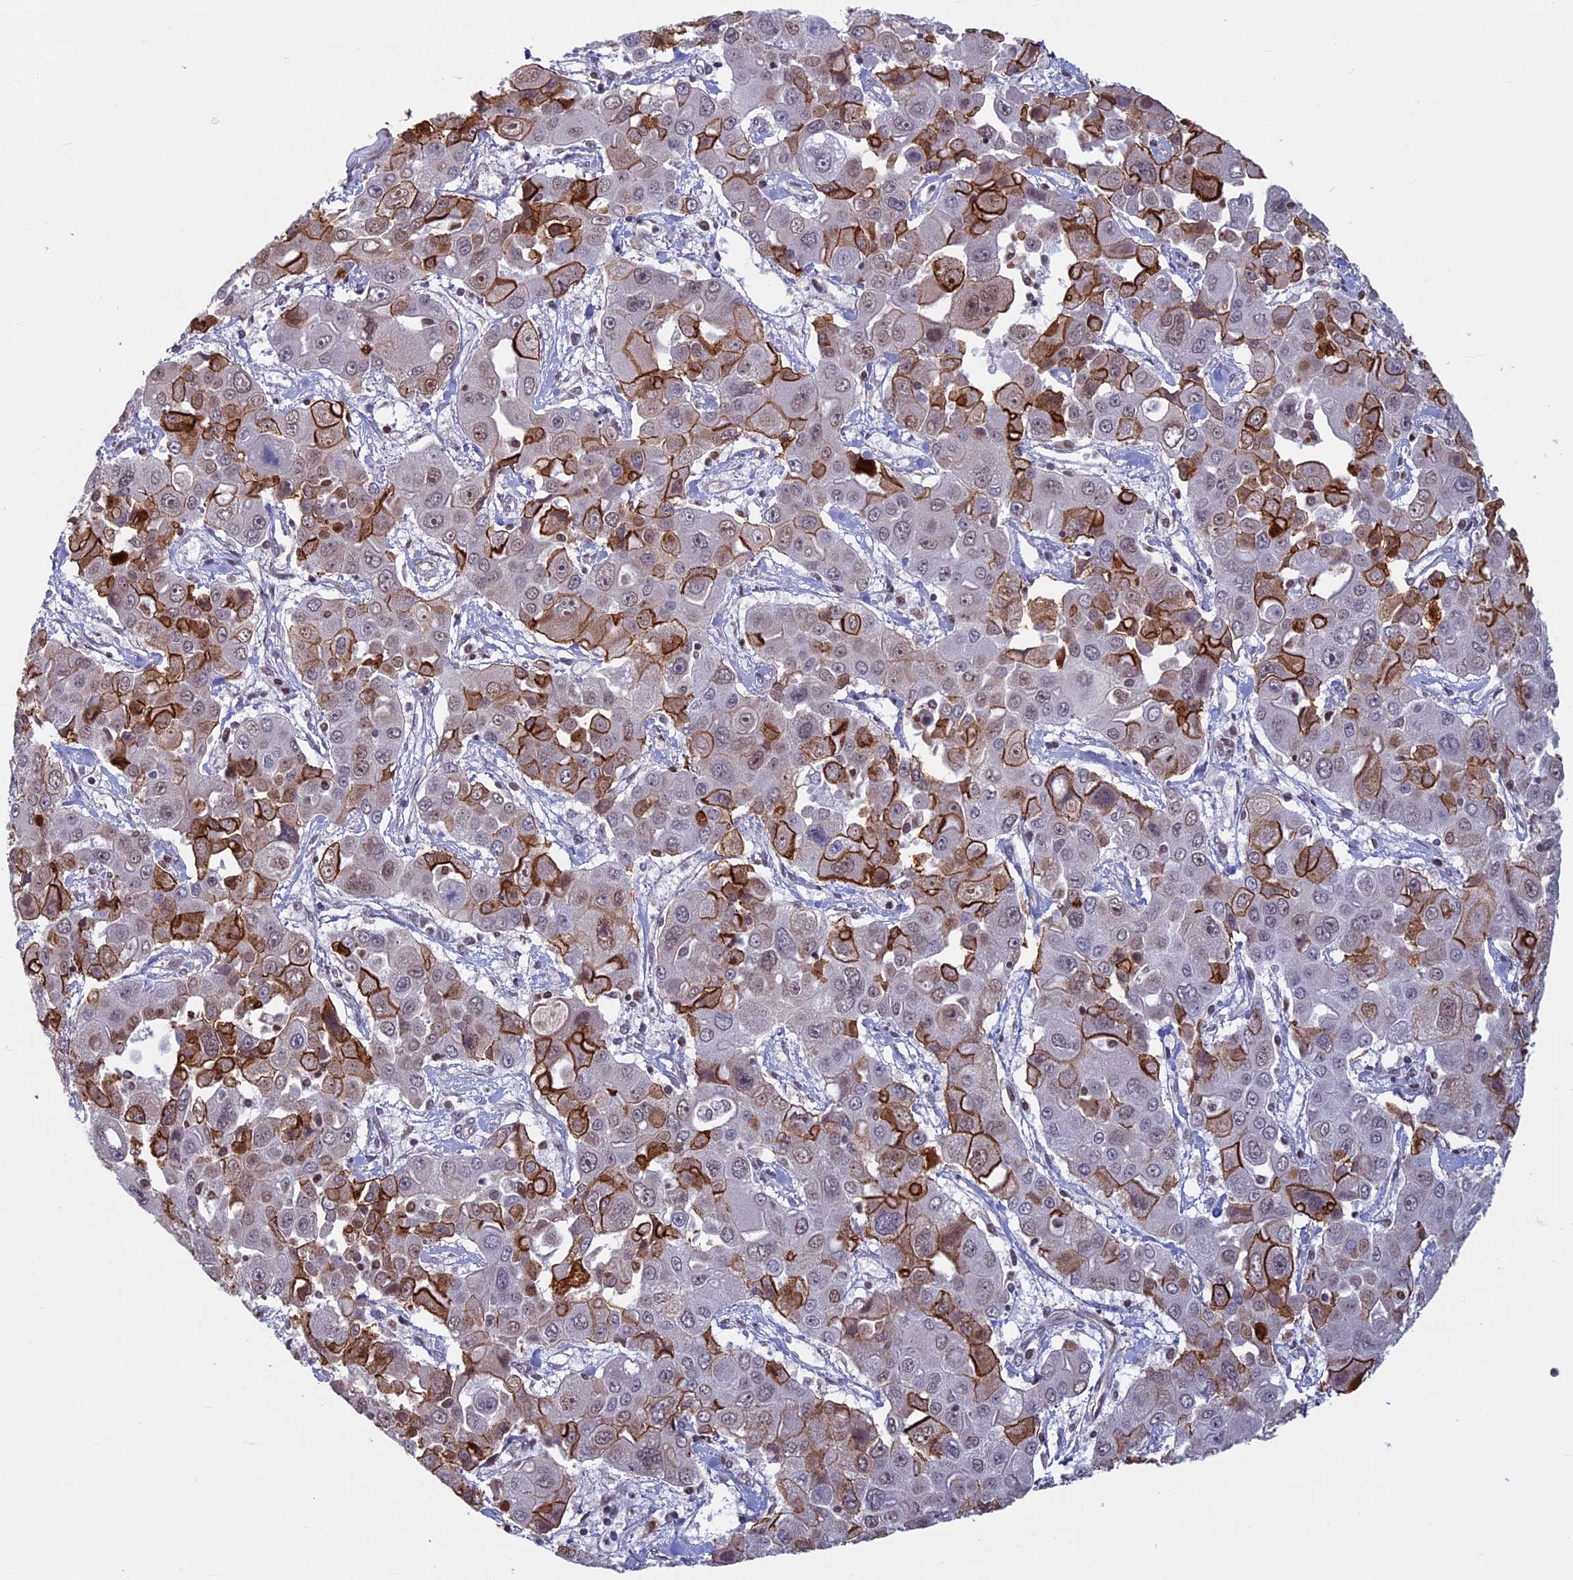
{"staining": {"intensity": "strong", "quantity": "<25%", "location": "cytoplasmic/membranous"}, "tissue": "liver cancer", "cell_type": "Tumor cells", "image_type": "cancer", "snomed": [{"axis": "morphology", "description": "Cholangiocarcinoma"}, {"axis": "topography", "description": "Liver"}], "caption": "Liver cholangiocarcinoma was stained to show a protein in brown. There is medium levels of strong cytoplasmic/membranous positivity in approximately <25% of tumor cells. (DAB IHC, brown staining for protein, blue staining for nuclei).", "gene": "SPIRE1", "patient": {"sex": "male", "age": 67}}